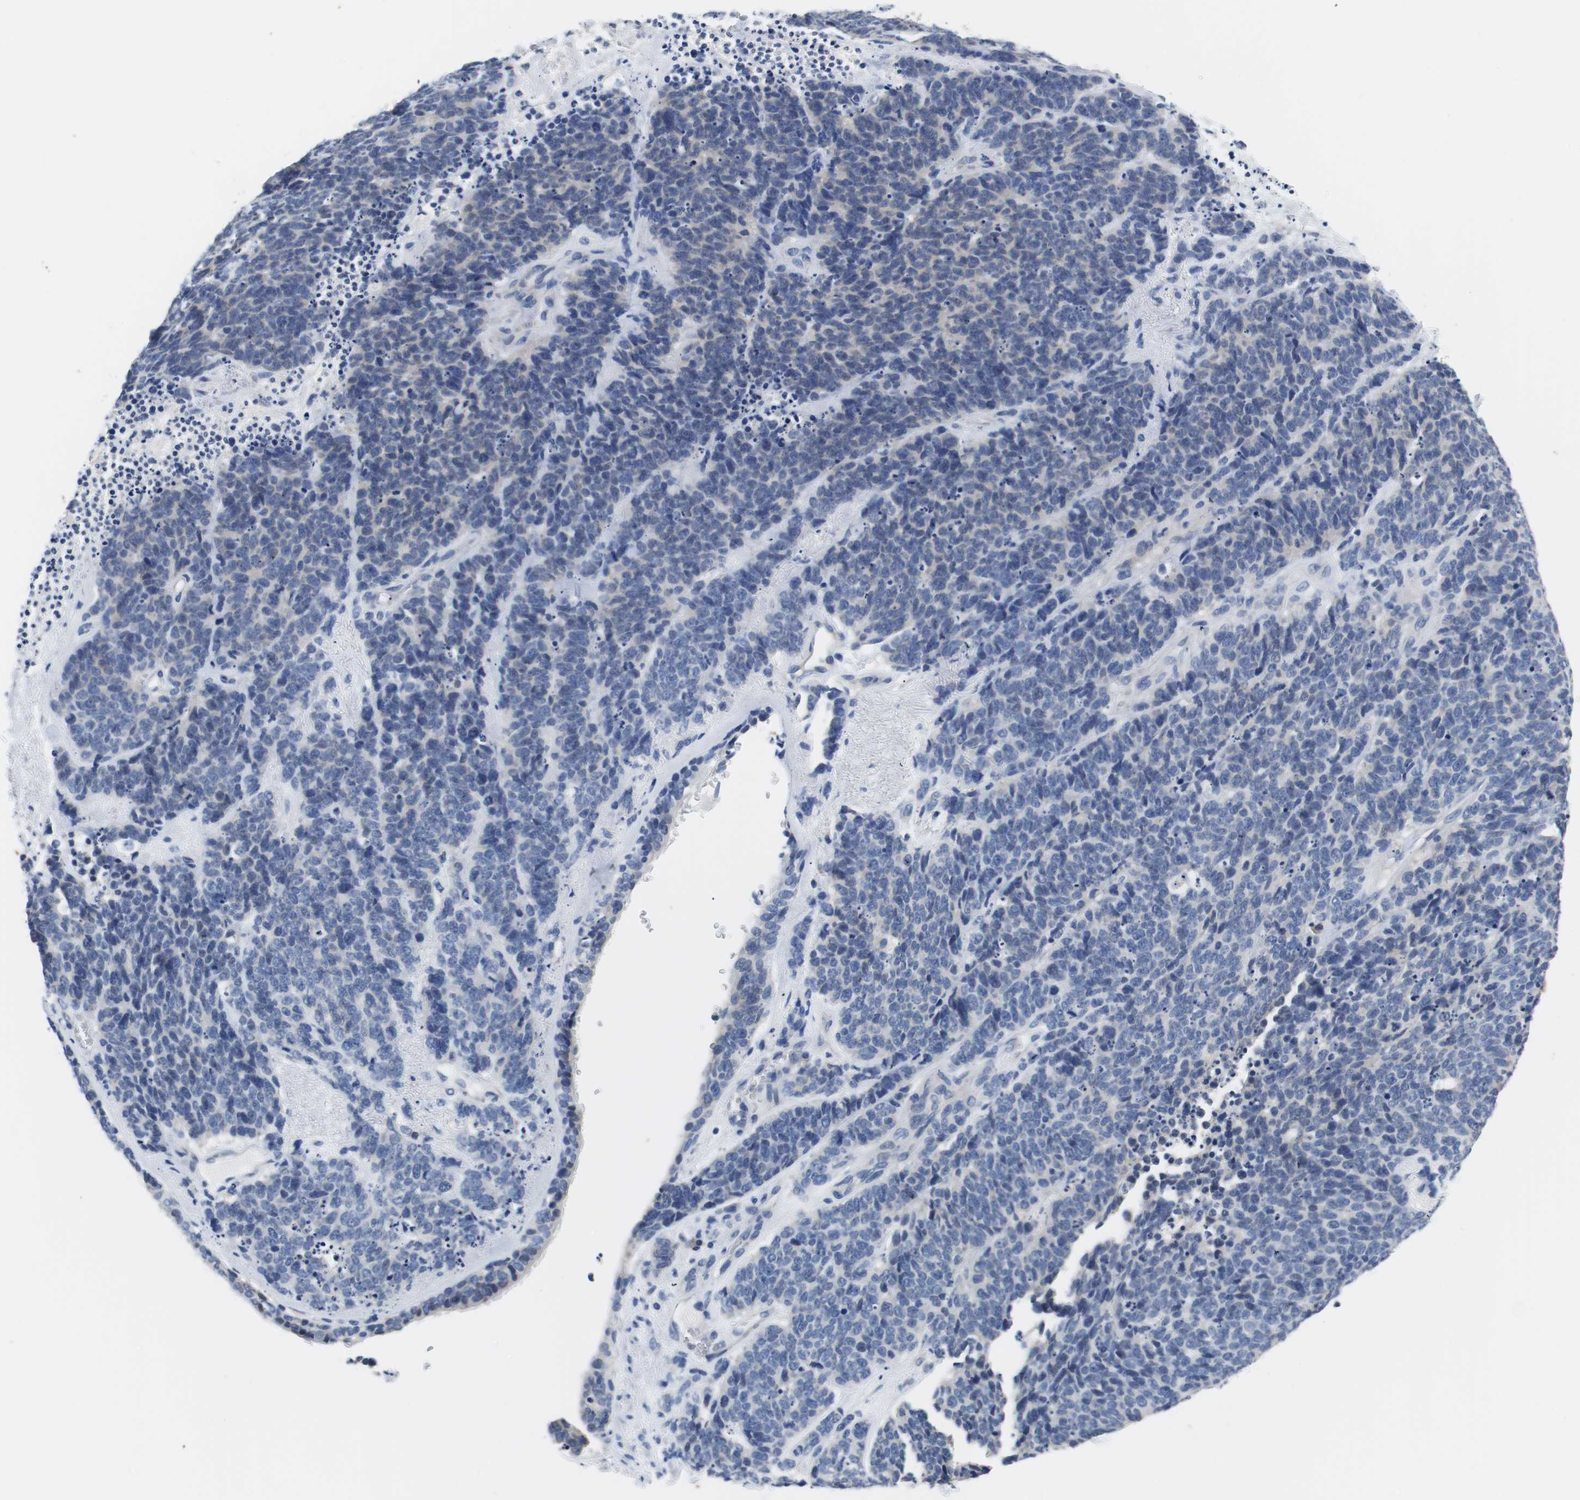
{"staining": {"intensity": "negative", "quantity": "none", "location": "none"}, "tissue": "lung cancer", "cell_type": "Tumor cells", "image_type": "cancer", "snomed": [{"axis": "morphology", "description": "Neoplasm, malignant, NOS"}, {"axis": "topography", "description": "Lung"}], "caption": "High power microscopy micrograph of an IHC photomicrograph of lung malignant neoplasm, revealing no significant expression in tumor cells.", "gene": "PCK1", "patient": {"sex": "female", "age": 58}}